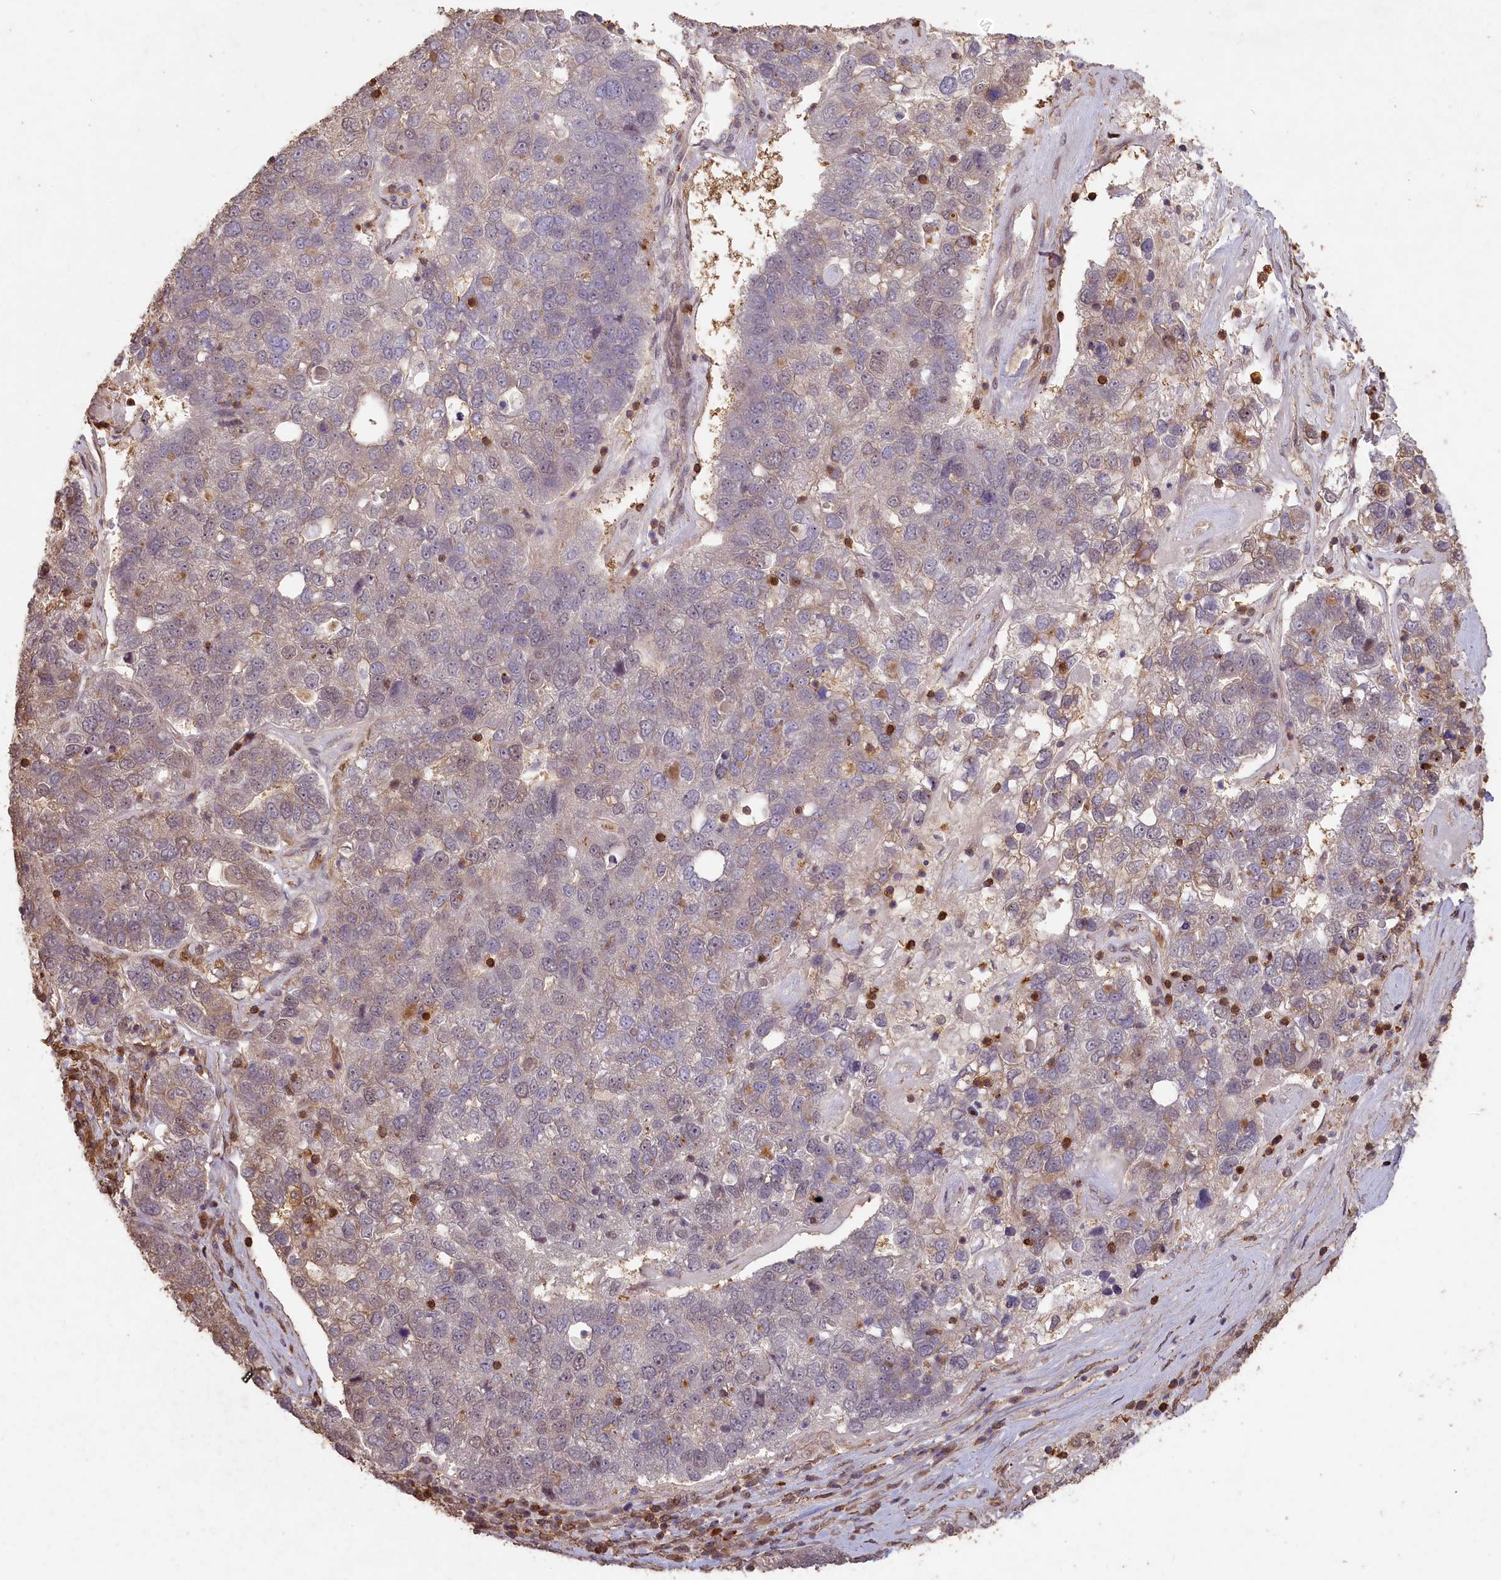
{"staining": {"intensity": "weak", "quantity": "<25%", "location": "cytoplasmic/membranous"}, "tissue": "pancreatic cancer", "cell_type": "Tumor cells", "image_type": "cancer", "snomed": [{"axis": "morphology", "description": "Adenocarcinoma, NOS"}, {"axis": "topography", "description": "Pancreas"}], "caption": "IHC micrograph of human pancreatic adenocarcinoma stained for a protein (brown), which reveals no staining in tumor cells.", "gene": "MADD", "patient": {"sex": "female", "age": 61}}